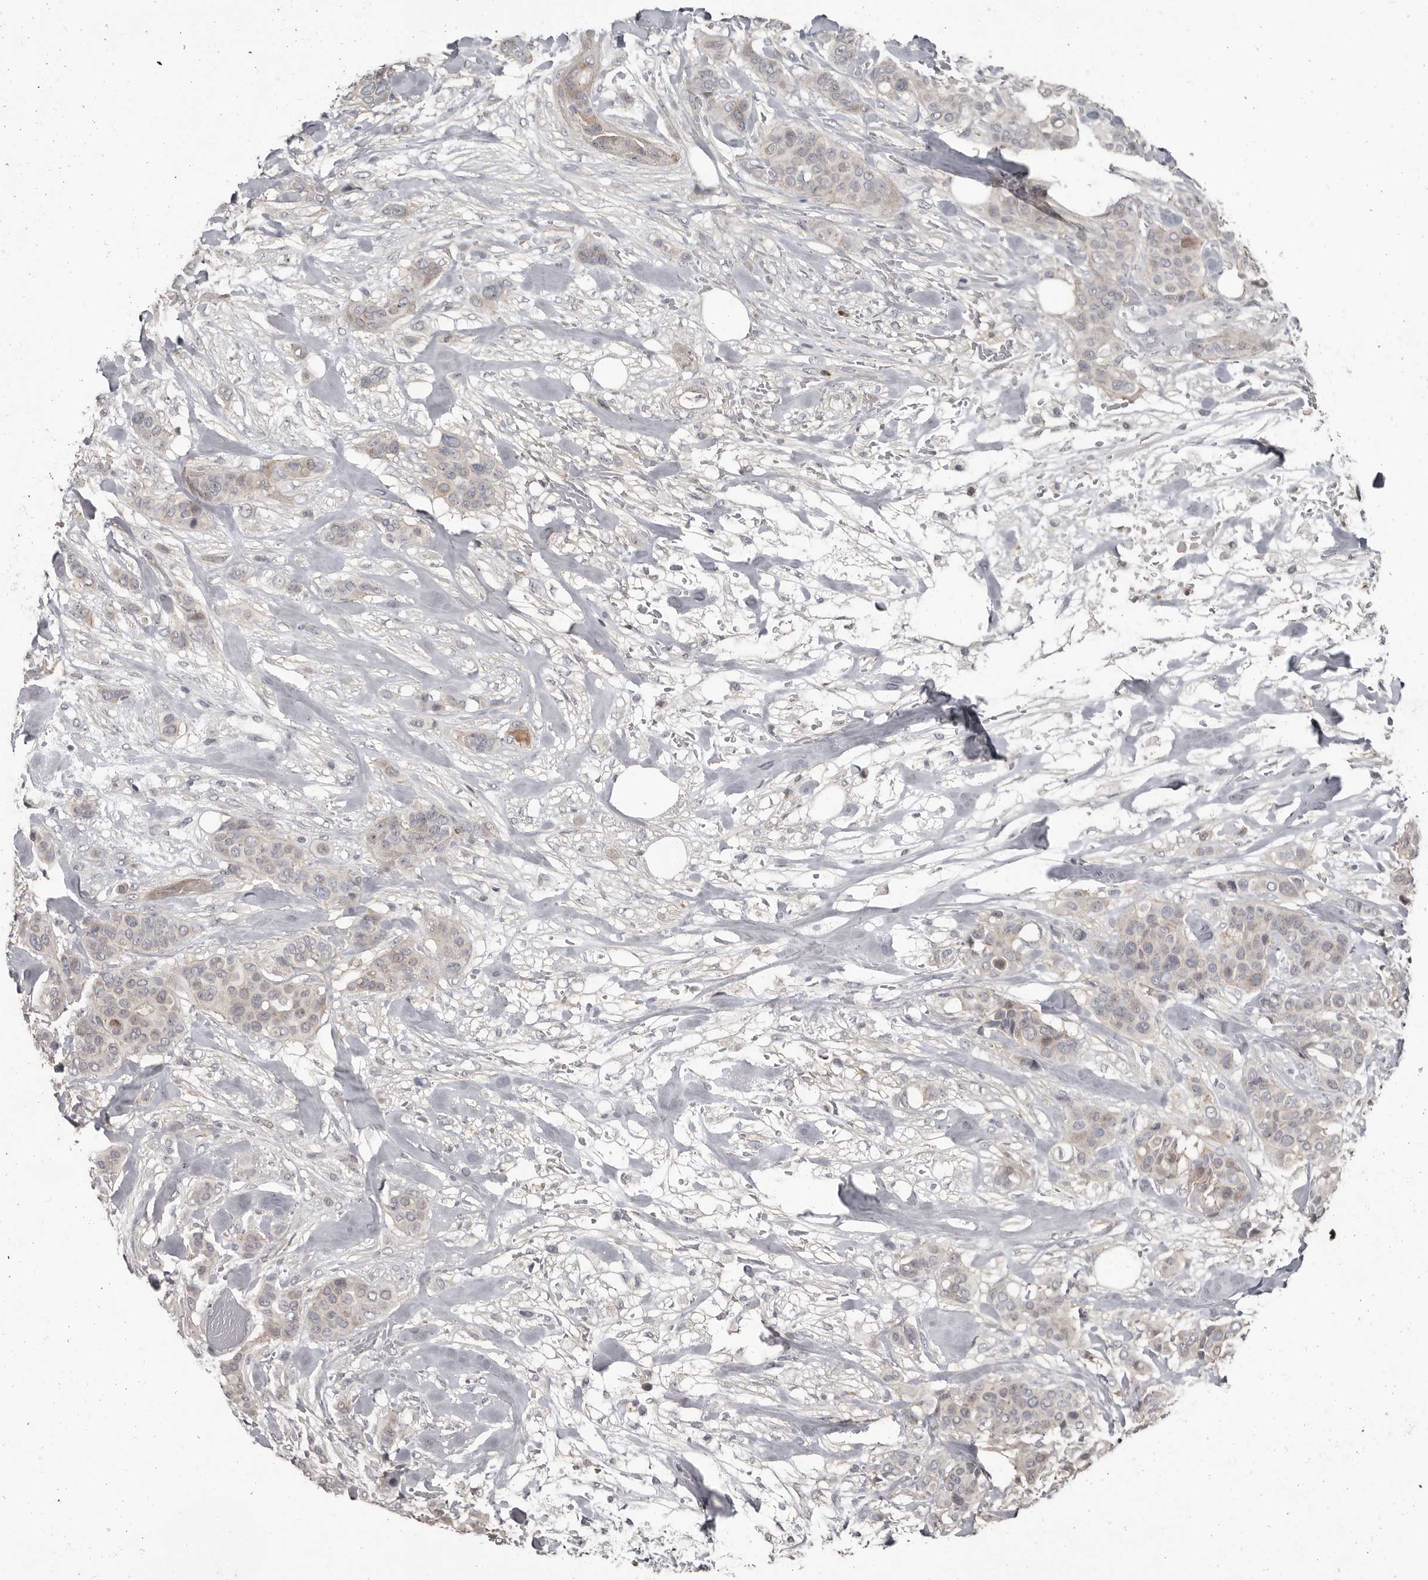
{"staining": {"intensity": "negative", "quantity": "none", "location": "none"}, "tissue": "breast cancer", "cell_type": "Tumor cells", "image_type": "cancer", "snomed": [{"axis": "morphology", "description": "Lobular carcinoma"}, {"axis": "topography", "description": "Breast"}], "caption": "Immunohistochemistry (IHC) of human breast cancer (lobular carcinoma) reveals no staining in tumor cells.", "gene": "GPR157", "patient": {"sex": "female", "age": 51}}